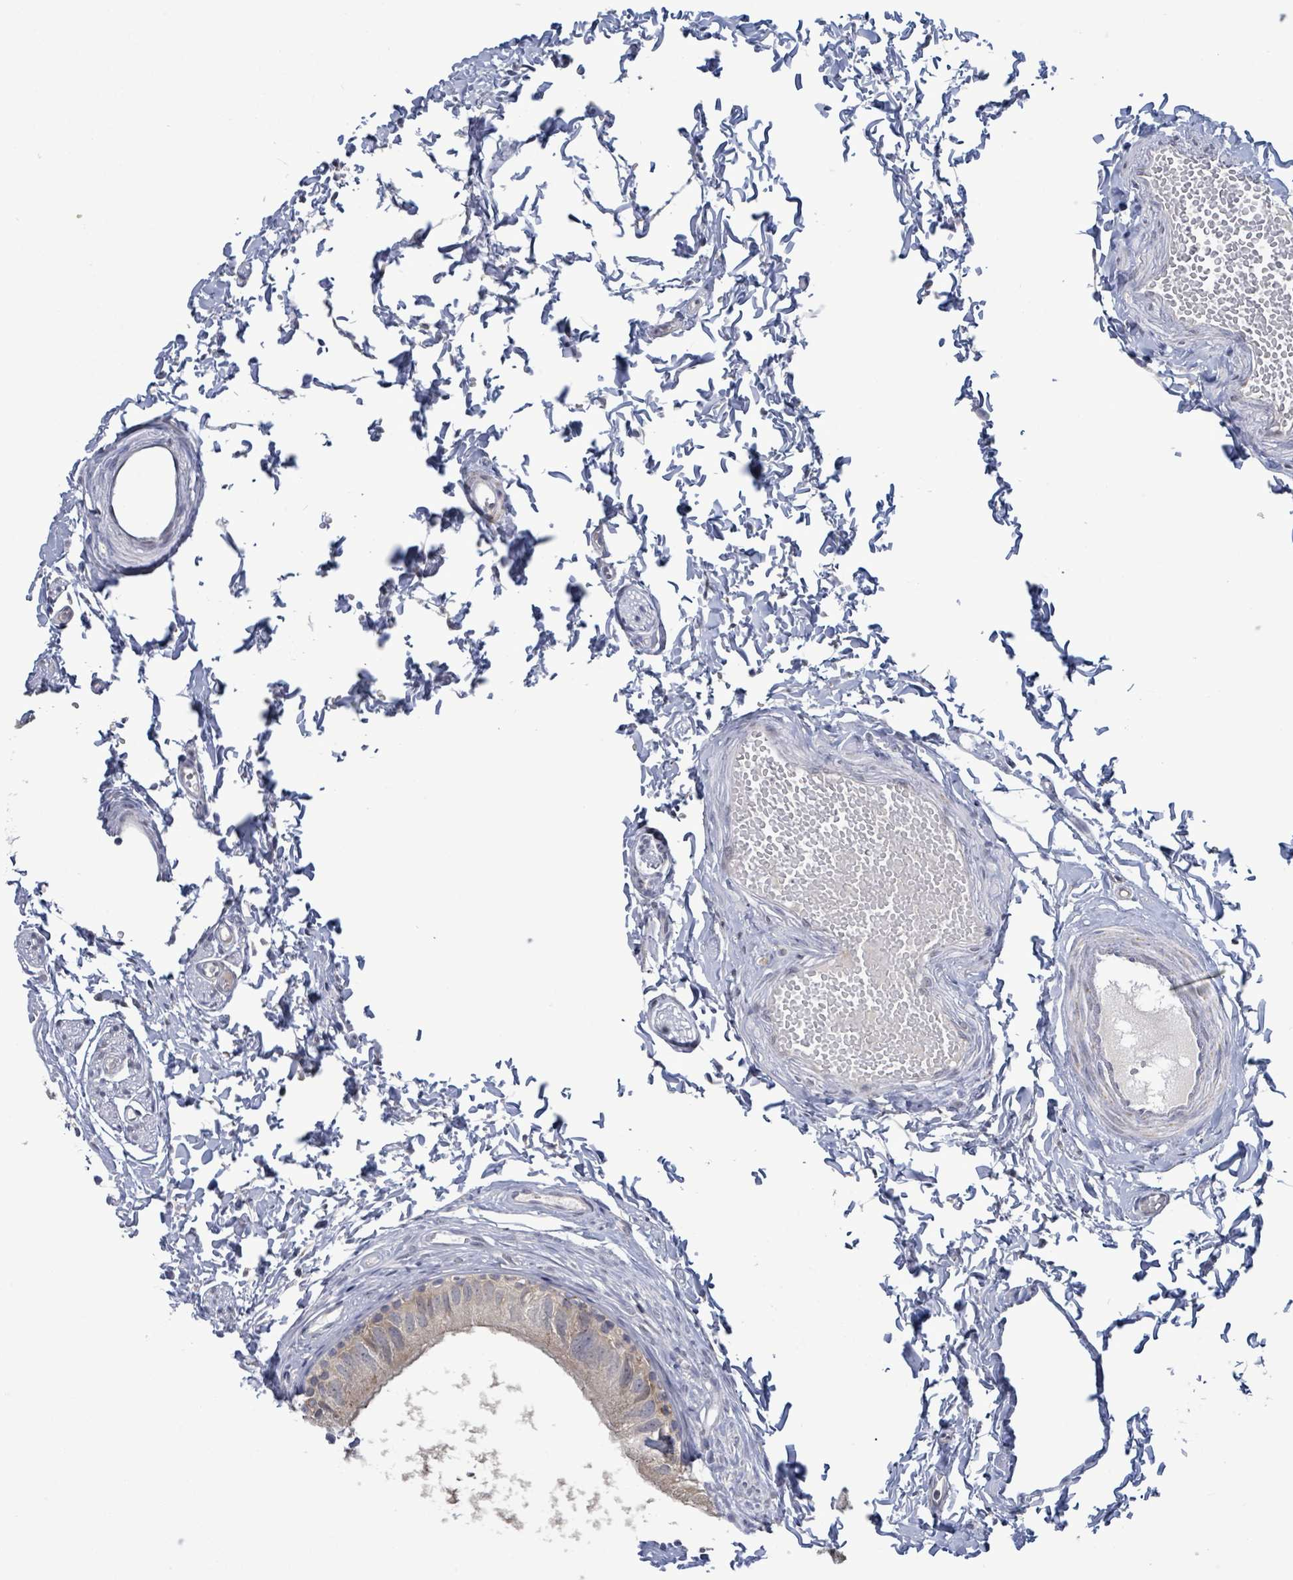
{"staining": {"intensity": "moderate", "quantity": ">75%", "location": "cytoplasmic/membranous"}, "tissue": "epididymis", "cell_type": "Glandular cells", "image_type": "normal", "snomed": [{"axis": "morphology", "description": "Normal tissue, NOS"}, {"axis": "topography", "description": "Epididymis"}], "caption": "DAB (3,3'-diaminobenzidine) immunohistochemical staining of unremarkable human epididymis reveals moderate cytoplasmic/membranous protein staining in about >75% of glandular cells.", "gene": "COQ10B", "patient": {"sex": "male", "age": 37}}